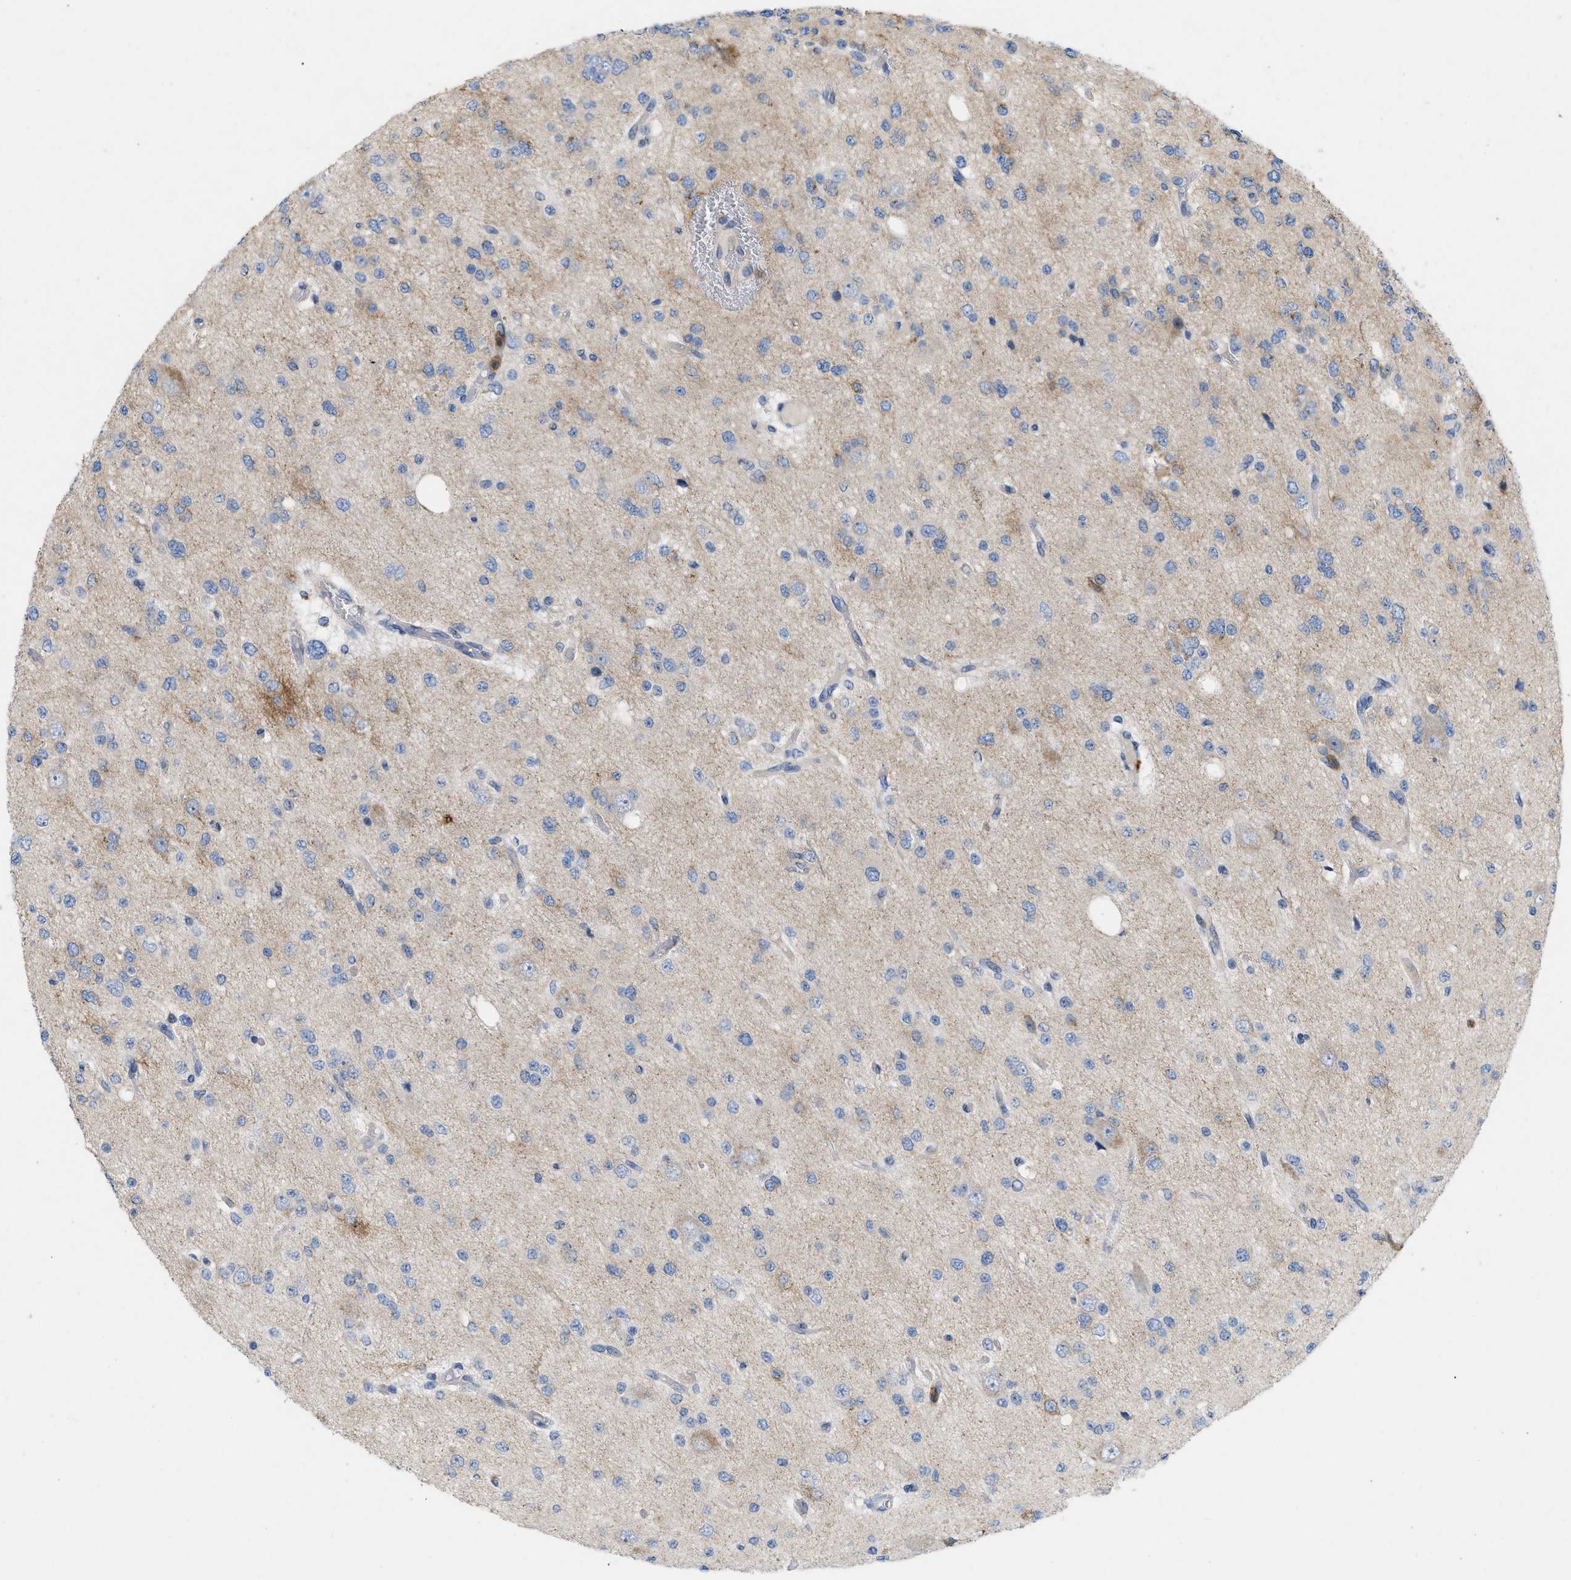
{"staining": {"intensity": "weak", "quantity": "<25%", "location": "cytoplasmic/membranous"}, "tissue": "glioma", "cell_type": "Tumor cells", "image_type": "cancer", "snomed": [{"axis": "morphology", "description": "Glioma, malignant, Low grade"}, {"axis": "topography", "description": "Brain"}], "caption": "This image is of malignant low-grade glioma stained with IHC to label a protein in brown with the nuclei are counter-stained blue. There is no staining in tumor cells.", "gene": "PLPPR5", "patient": {"sex": "male", "age": 38}}